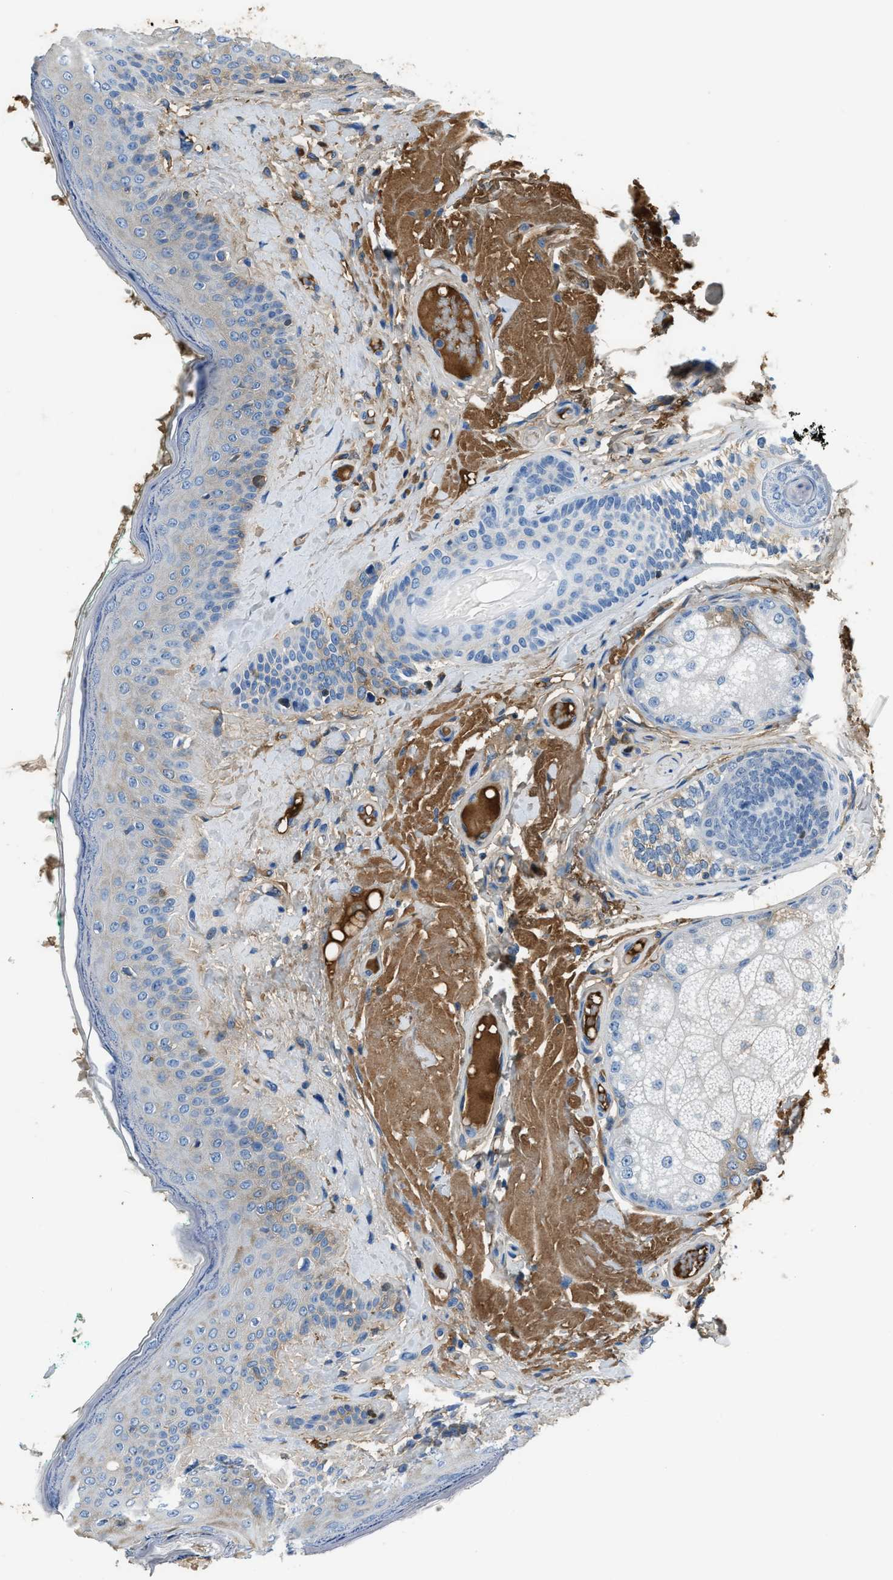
{"staining": {"intensity": "moderate", "quantity": "<25%", "location": "cytoplasmic/membranous"}, "tissue": "oral mucosa", "cell_type": "Squamous epithelial cells", "image_type": "normal", "snomed": [{"axis": "morphology", "description": "Normal tissue, NOS"}, {"axis": "topography", "description": "Skin"}, {"axis": "topography", "description": "Oral tissue"}], "caption": "Immunohistochemical staining of benign human oral mucosa shows <25% levels of moderate cytoplasmic/membranous protein positivity in approximately <25% of squamous epithelial cells.", "gene": "STC1", "patient": {"sex": "male", "age": 84}}